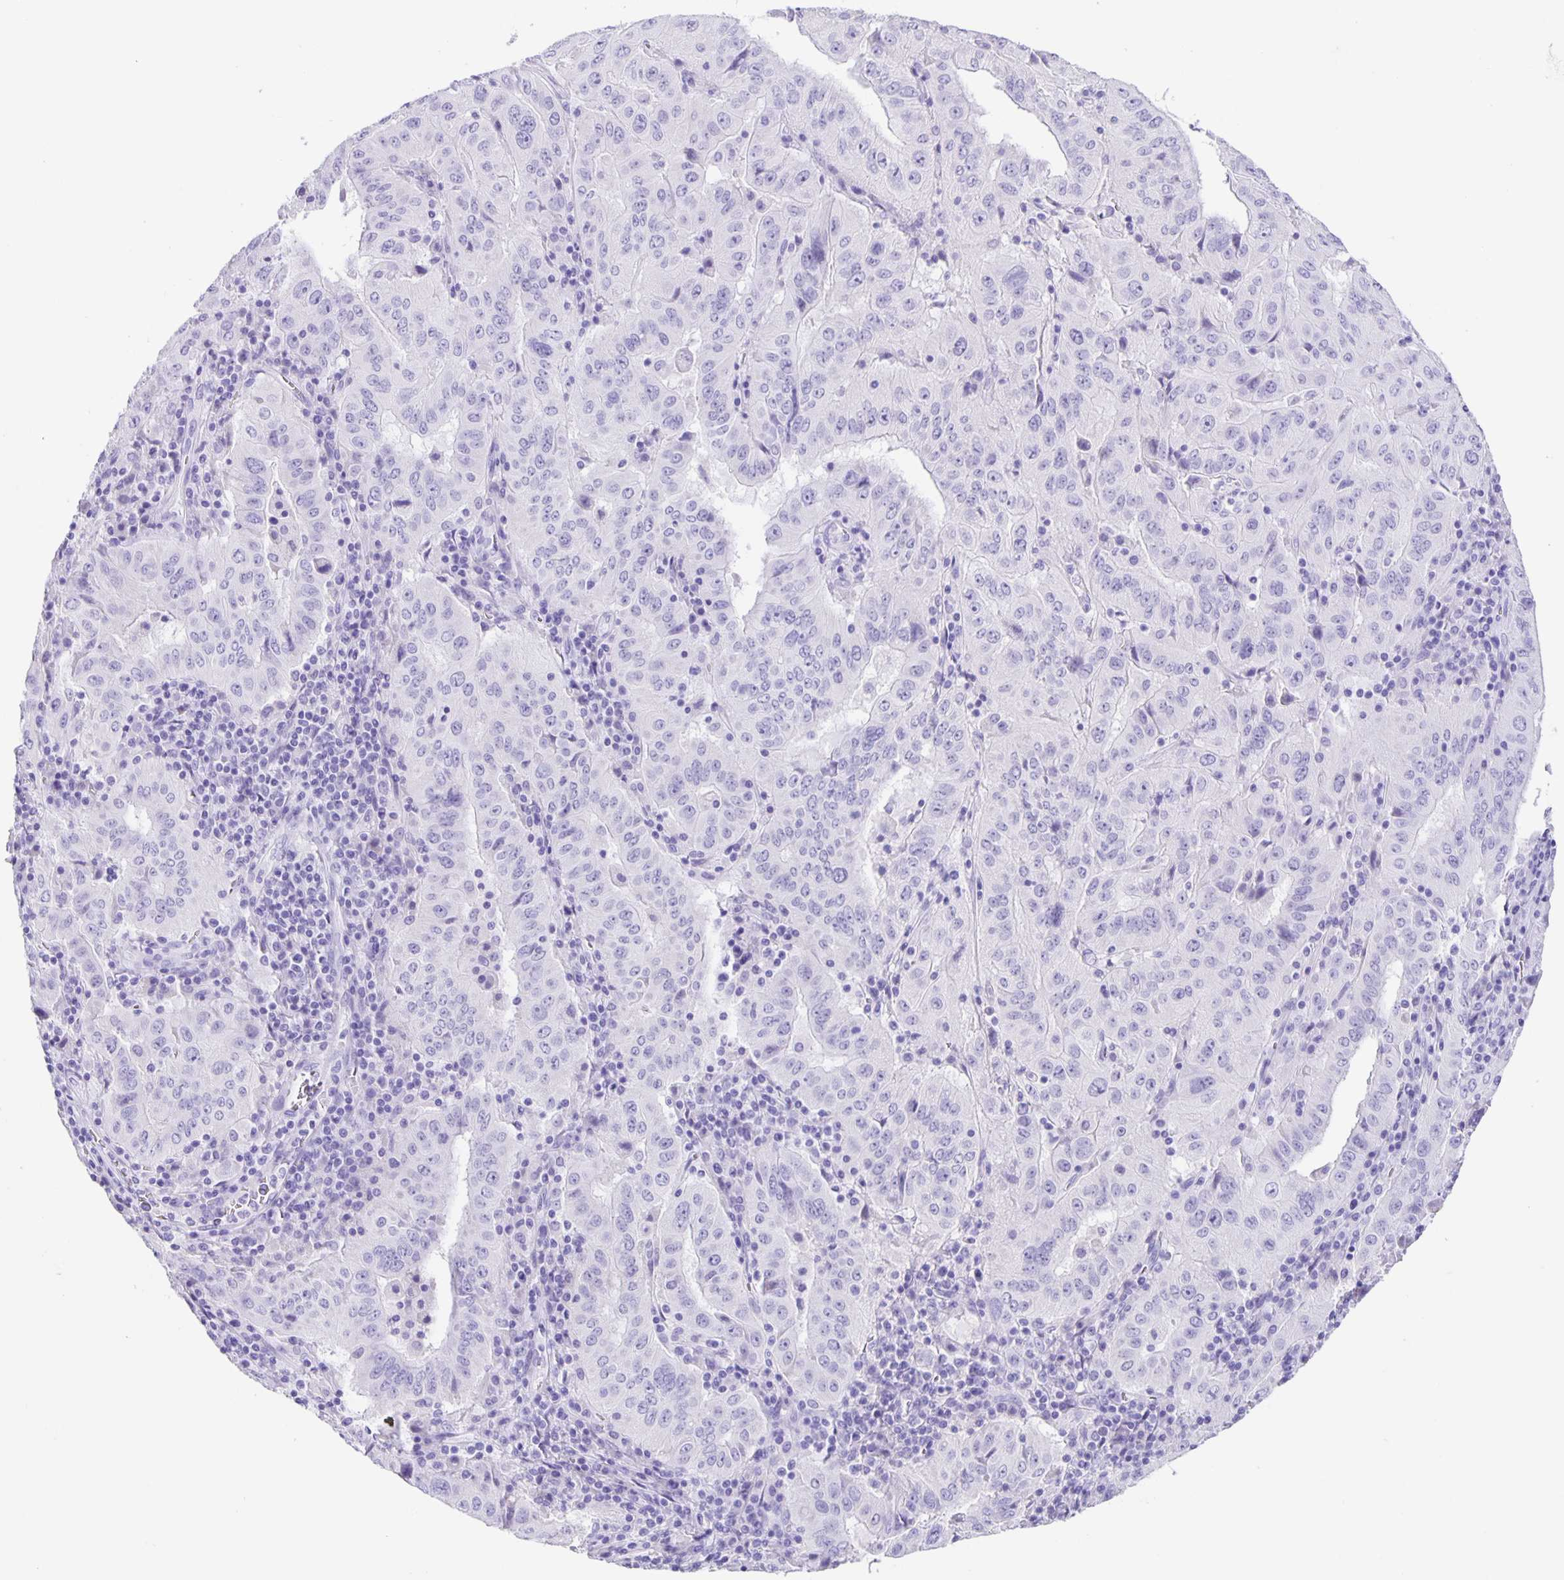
{"staining": {"intensity": "negative", "quantity": "none", "location": "none"}, "tissue": "pancreatic cancer", "cell_type": "Tumor cells", "image_type": "cancer", "snomed": [{"axis": "morphology", "description": "Adenocarcinoma, NOS"}, {"axis": "topography", "description": "Pancreas"}], "caption": "Adenocarcinoma (pancreatic) was stained to show a protein in brown. There is no significant staining in tumor cells. (Brightfield microscopy of DAB (3,3'-diaminobenzidine) immunohistochemistry at high magnification).", "gene": "GUCA2A", "patient": {"sex": "male", "age": 63}}